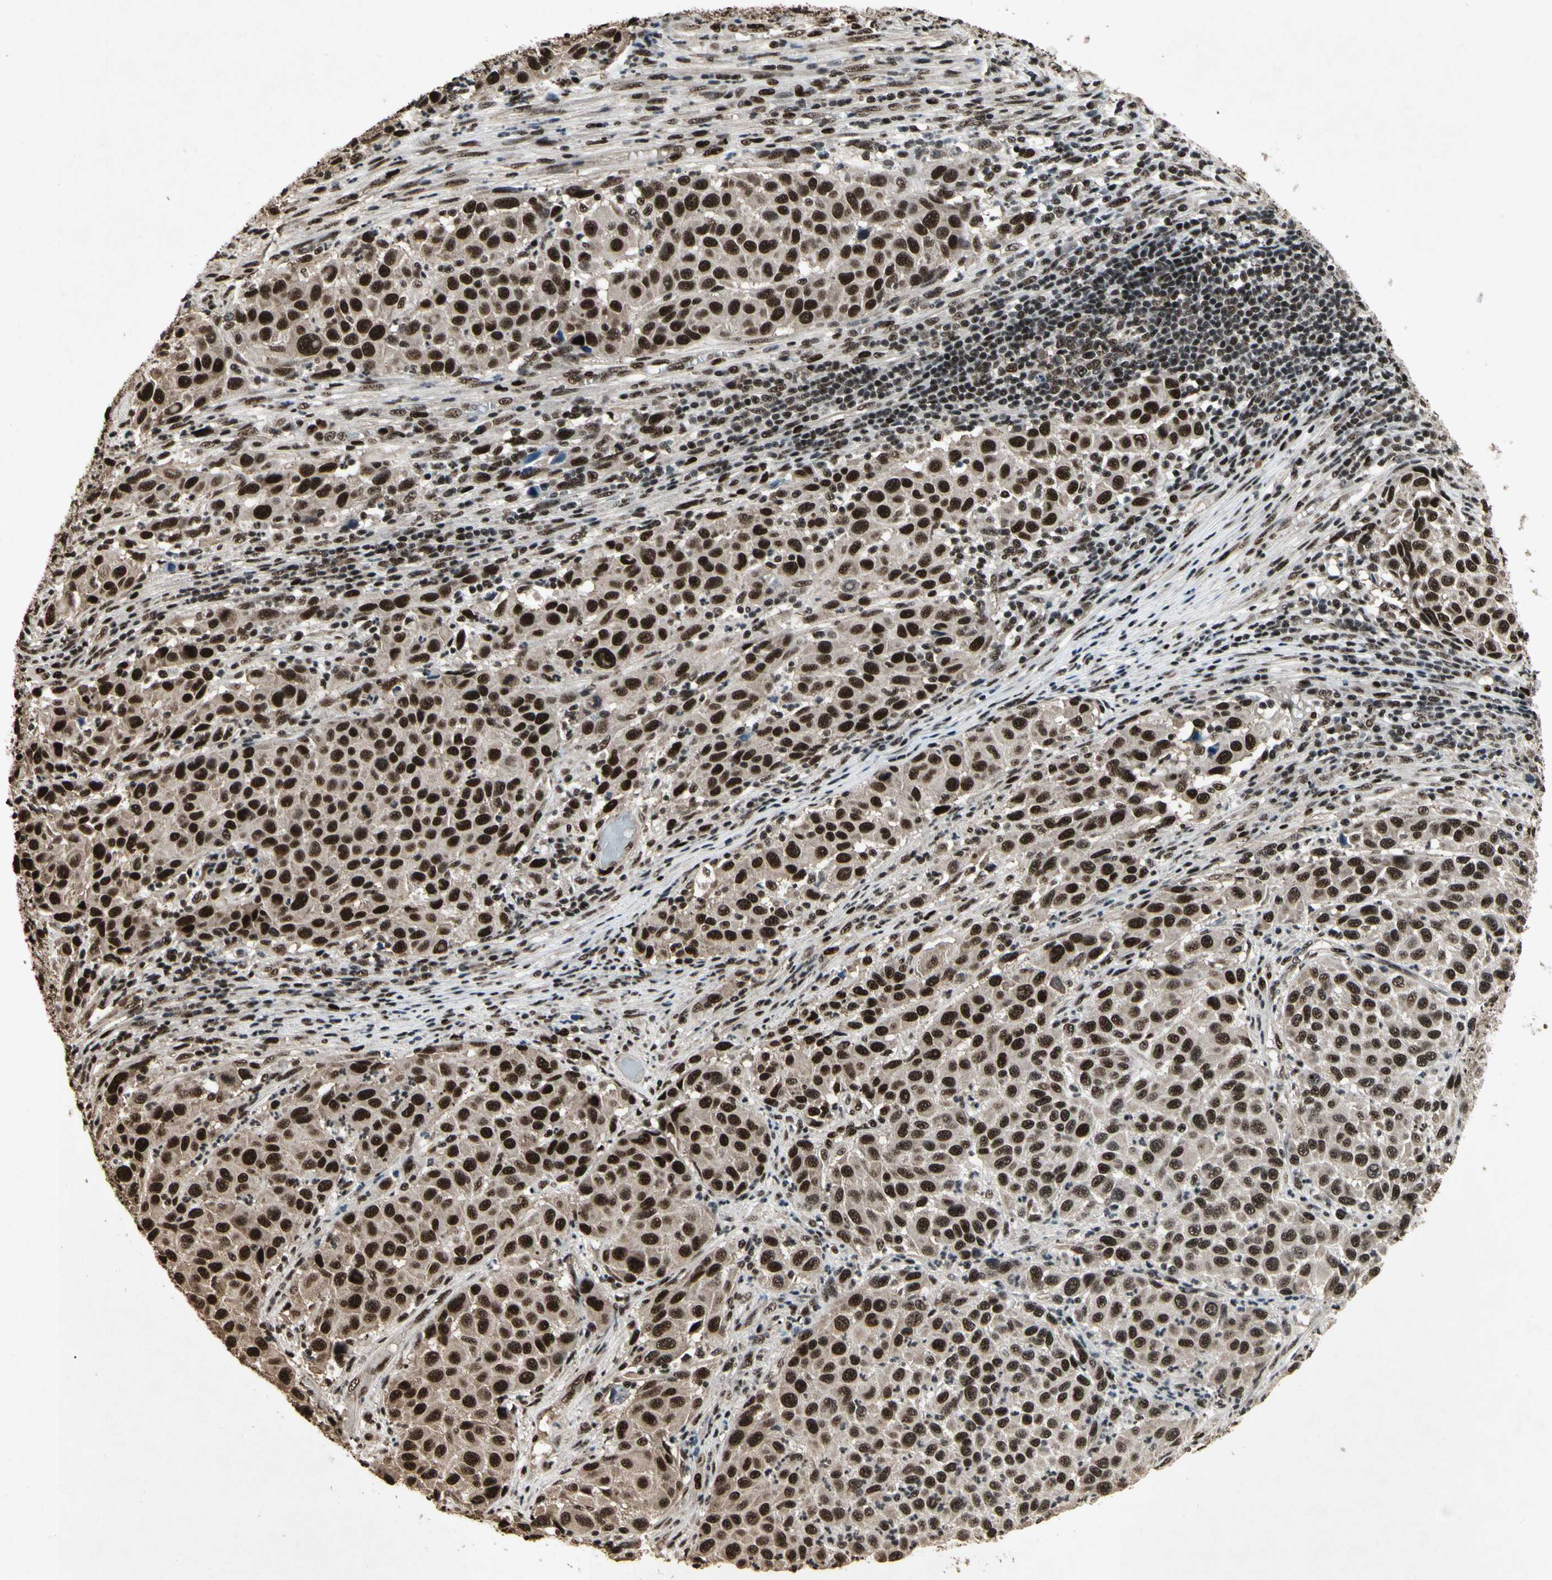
{"staining": {"intensity": "strong", "quantity": ">75%", "location": "cytoplasmic/membranous,nuclear"}, "tissue": "melanoma", "cell_type": "Tumor cells", "image_type": "cancer", "snomed": [{"axis": "morphology", "description": "Malignant melanoma, Metastatic site"}, {"axis": "topography", "description": "Lymph node"}], "caption": "Protein staining exhibits strong cytoplasmic/membranous and nuclear staining in about >75% of tumor cells in melanoma. (Brightfield microscopy of DAB IHC at high magnification).", "gene": "TBX2", "patient": {"sex": "male", "age": 61}}